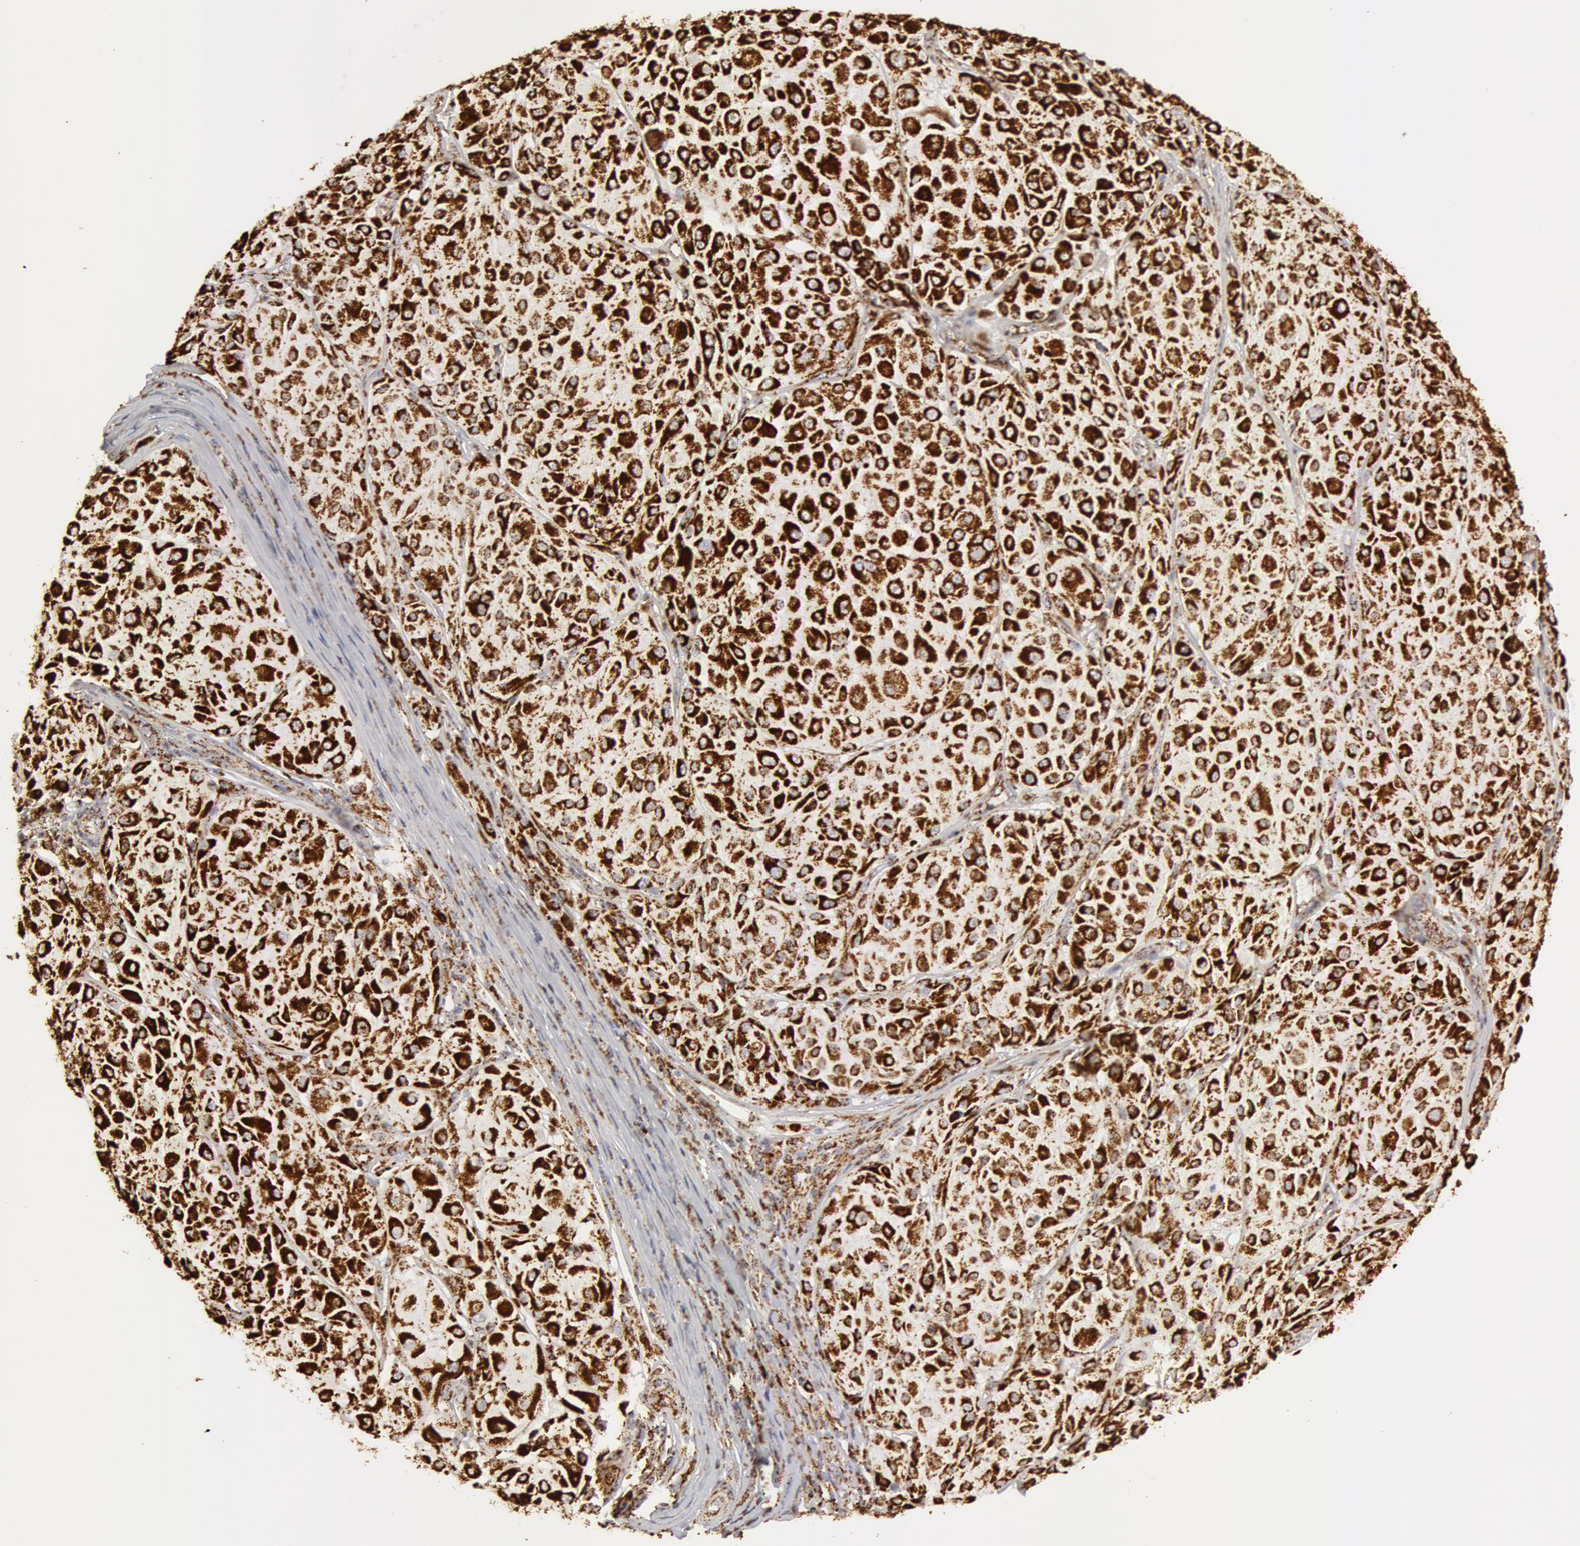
{"staining": {"intensity": "strong", "quantity": ">75%", "location": "cytoplasmic/membranous"}, "tissue": "melanoma", "cell_type": "Tumor cells", "image_type": "cancer", "snomed": [{"axis": "morphology", "description": "Malignant melanoma, NOS"}, {"axis": "topography", "description": "Skin"}], "caption": "A brown stain shows strong cytoplasmic/membranous positivity of a protein in malignant melanoma tumor cells. The staining is performed using DAB brown chromogen to label protein expression. The nuclei are counter-stained blue using hematoxylin.", "gene": "ATP5F1B", "patient": {"sex": "male", "age": 36}}